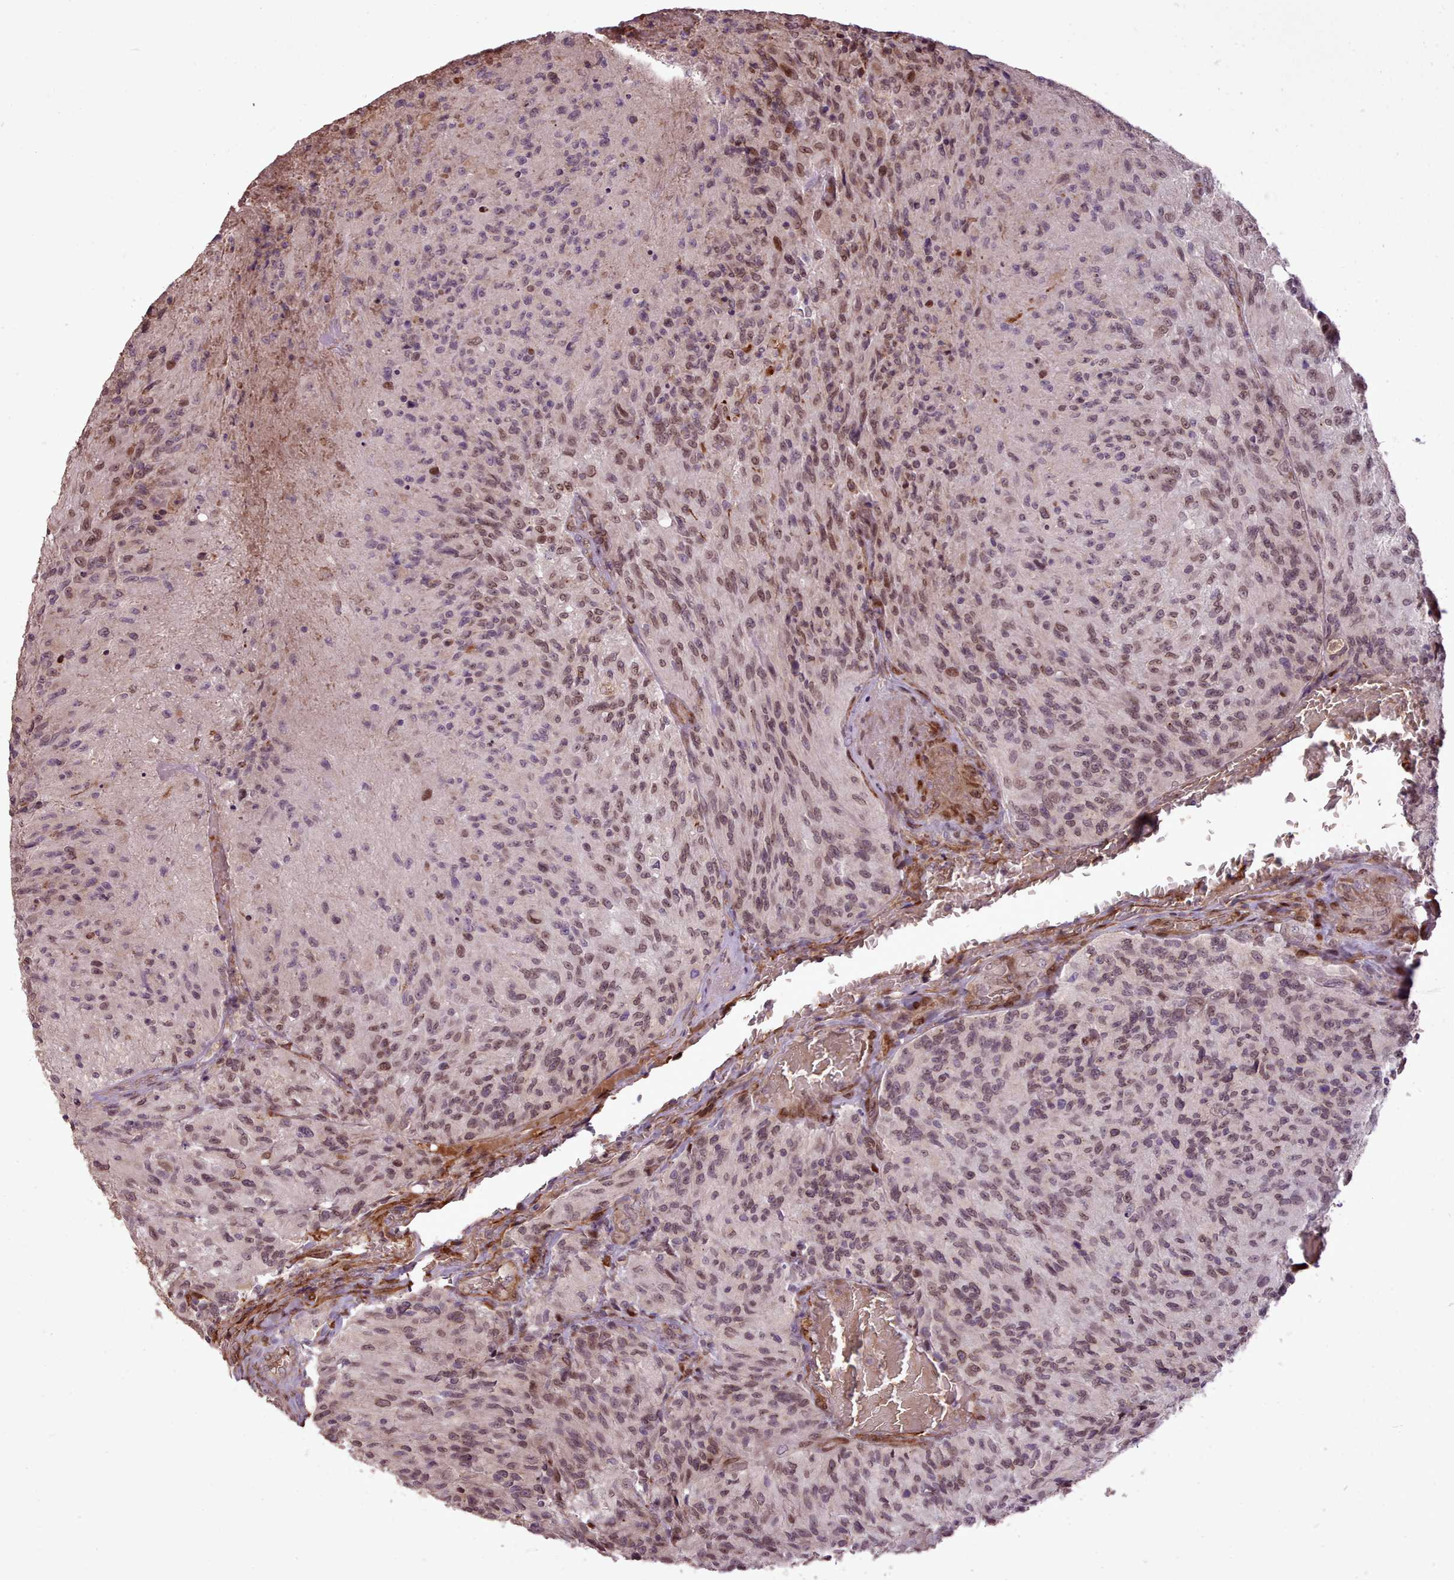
{"staining": {"intensity": "moderate", "quantity": ">75%", "location": "nuclear"}, "tissue": "glioma", "cell_type": "Tumor cells", "image_type": "cancer", "snomed": [{"axis": "morphology", "description": "Normal tissue, NOS"}, {"axis": "morphology", "description": "Glioma, malignant, High grade"}, {"axis": "topography", "description": "Cerebral cortex"}], "caption": "Protein expression analysis of human malignant high-grade glioma reveals moderate nuclear positivity in about >75% of tumor cells.", "gene": "CABP1", "patient": {"sex": "male", "age": 56}}